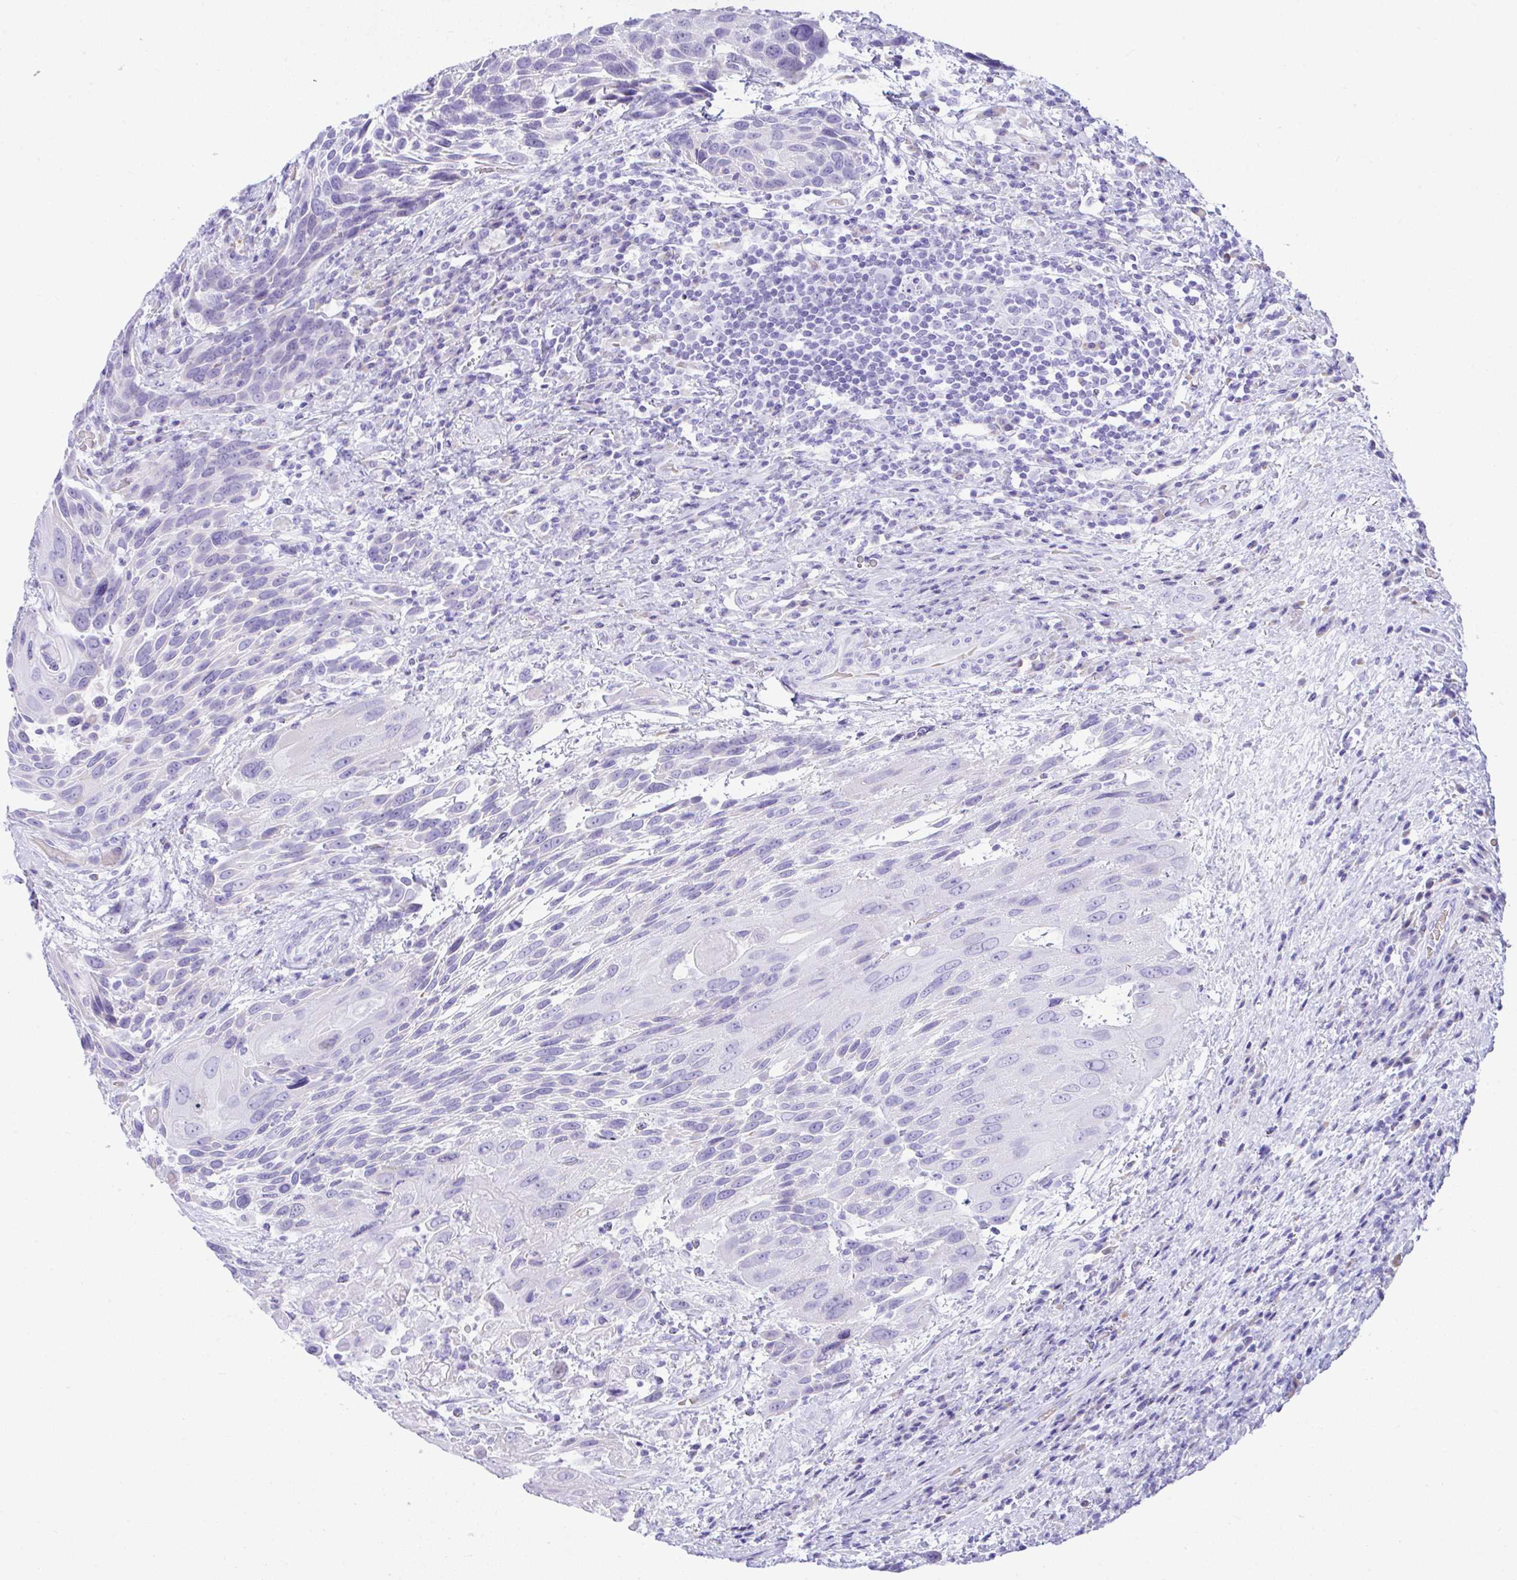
{"staining": {"intensity": "negative", "quantity": "none", "location": "none"}, "tissue": "urothelial cancer", "cell_type": "Tumor cells", "image_type": "cancer", "snomed": [{"axis": "morphology", "description": "Urothelial carcinoma, High grade"}, {"axis": "topography", "description": "Urinary bladder"}], "caption": "This is an immunohistochemistry micrograph of human urothelial cancer. There is no staining in tumor cells.", "gene": "SEL1L2", "patient": {"sex": "female", "age": 70}}